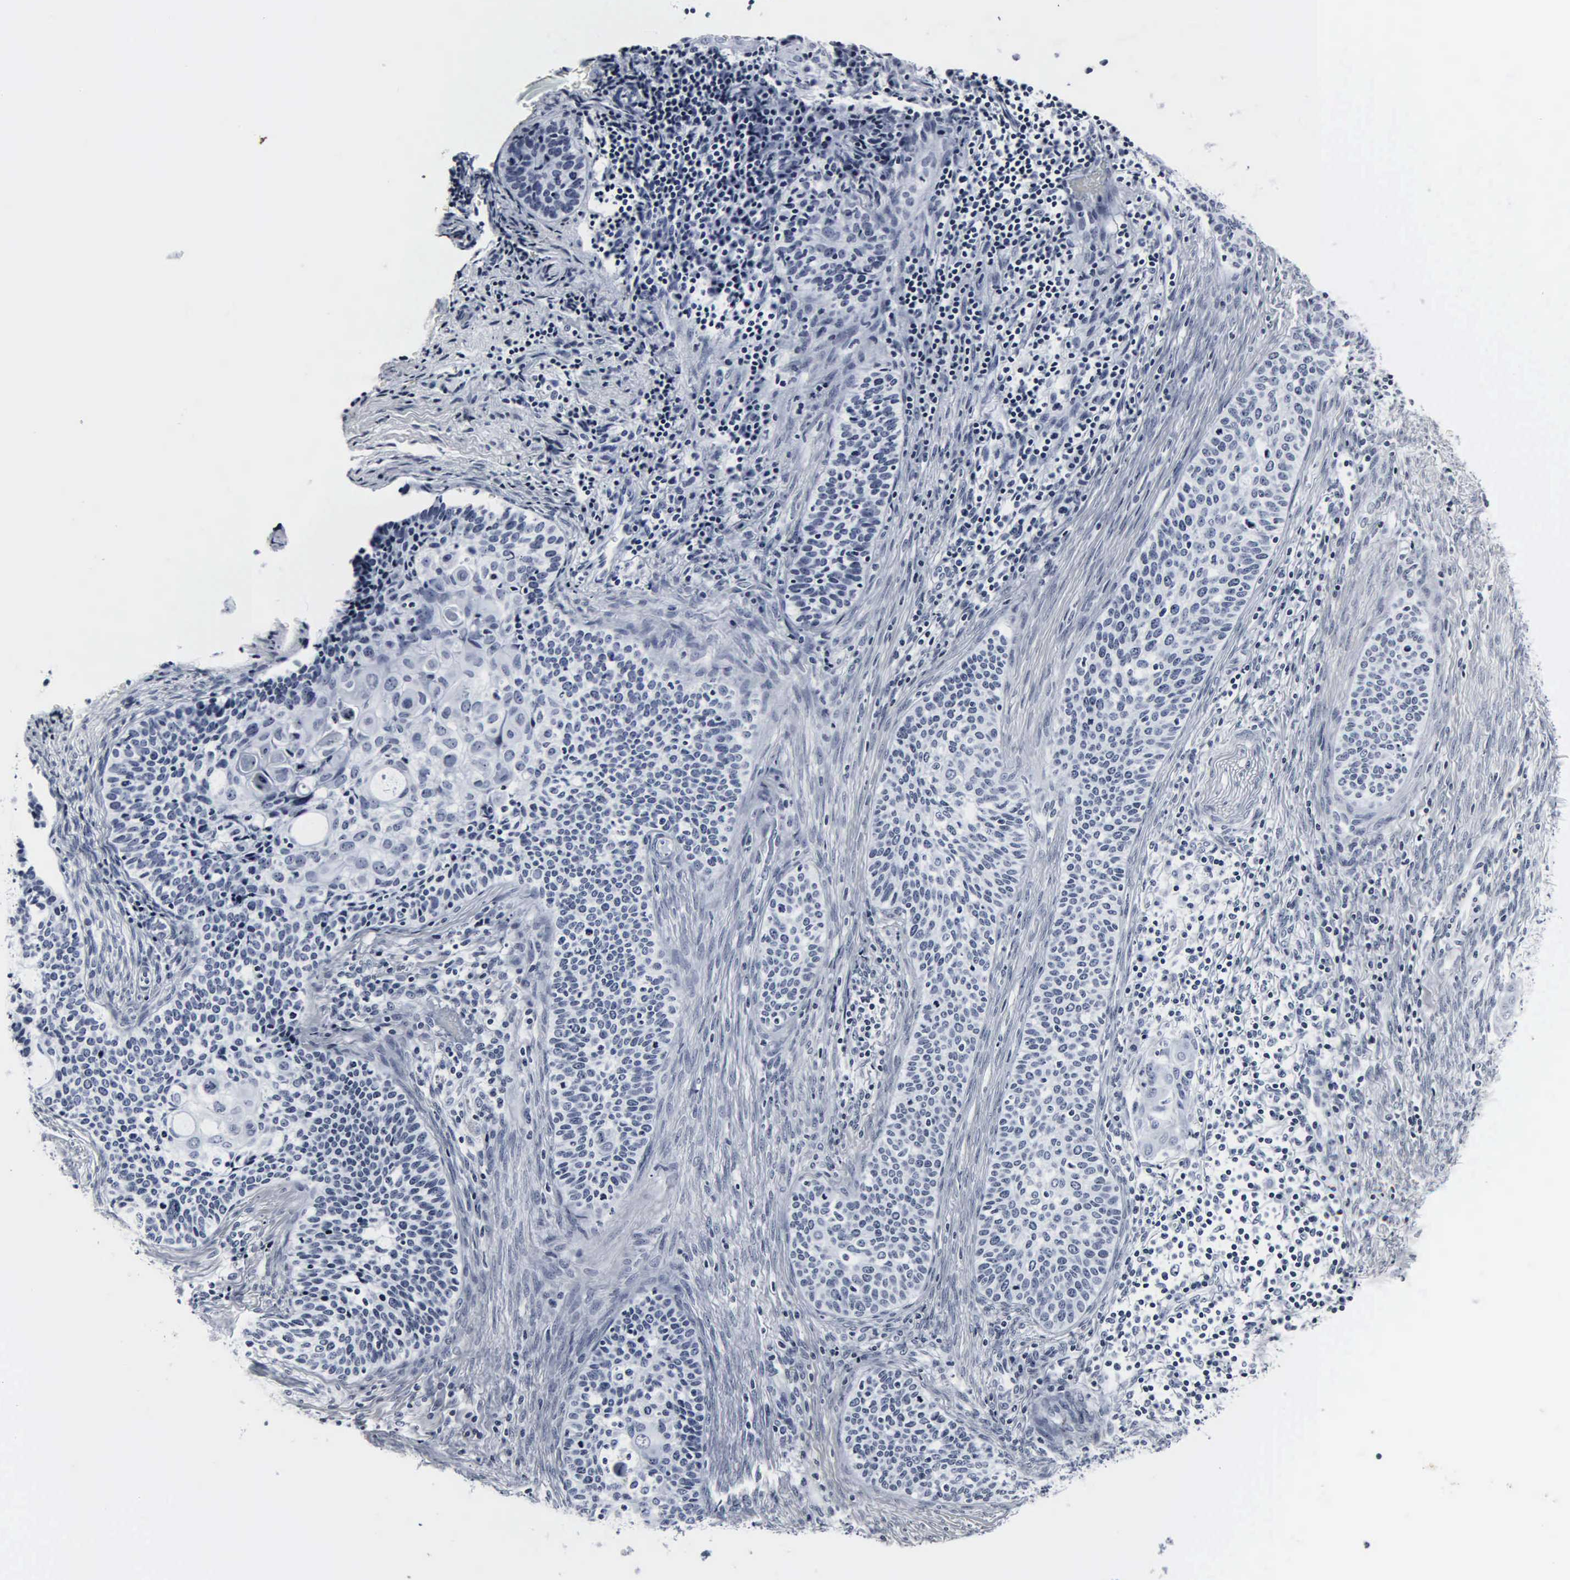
{"staining": {"intensity": "negative", "quantity": "none", "location": "none"}, "tissue": "cervical cancer", "cell_type": "Tumor cells", "image_type": "cancer", "snomed": [{"axis": "morphology", "description": "Squamous cell carcinoma, NOS"}, {"axis": "topography", "description": "Cervix"}], "caption": "Immunohistochemistry (IHC) of human cervical cancer demonstrates no positivity in tumor cells.", "gene": "DGCR2", "patient": {"sex": "female", "age": 33}}